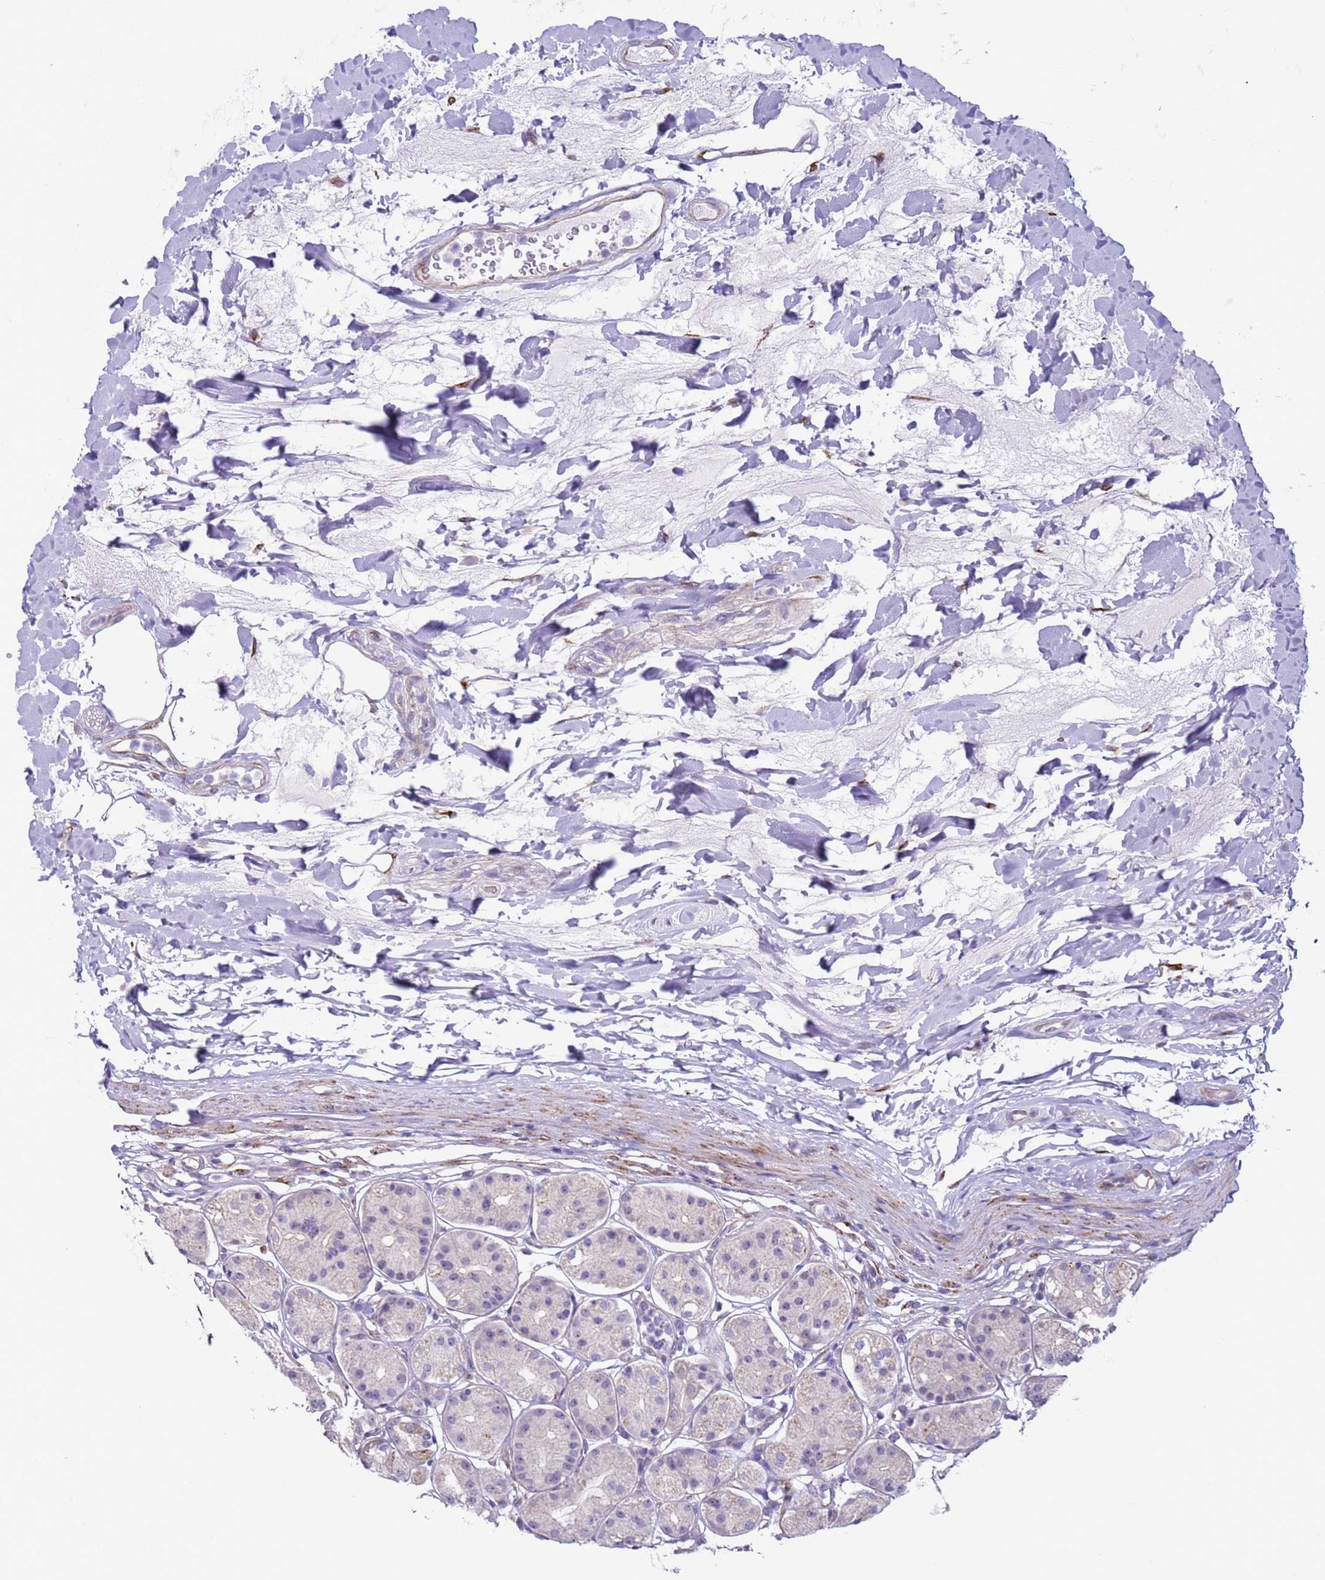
{"staining": {"intensity": "negative", "quantity": "none", "location": "none"}, "tissue": "stomach", "cell_type": "Glandular cells", "image_type": "normal", "snomed": [{"axis": "morphology", "description": "Normal tissue, NOS"}, {"axis": "topography", "description": "Stomach"}, {"axis": "topography", "description": "Stomach, lower"}], "caption": "High power microscopy image of an IHC image of unremarkable stomach, revealing no significant positivity in glandular cells.", "gene": "HEATR1", "patient": {"sex": "female", "age": 56}}